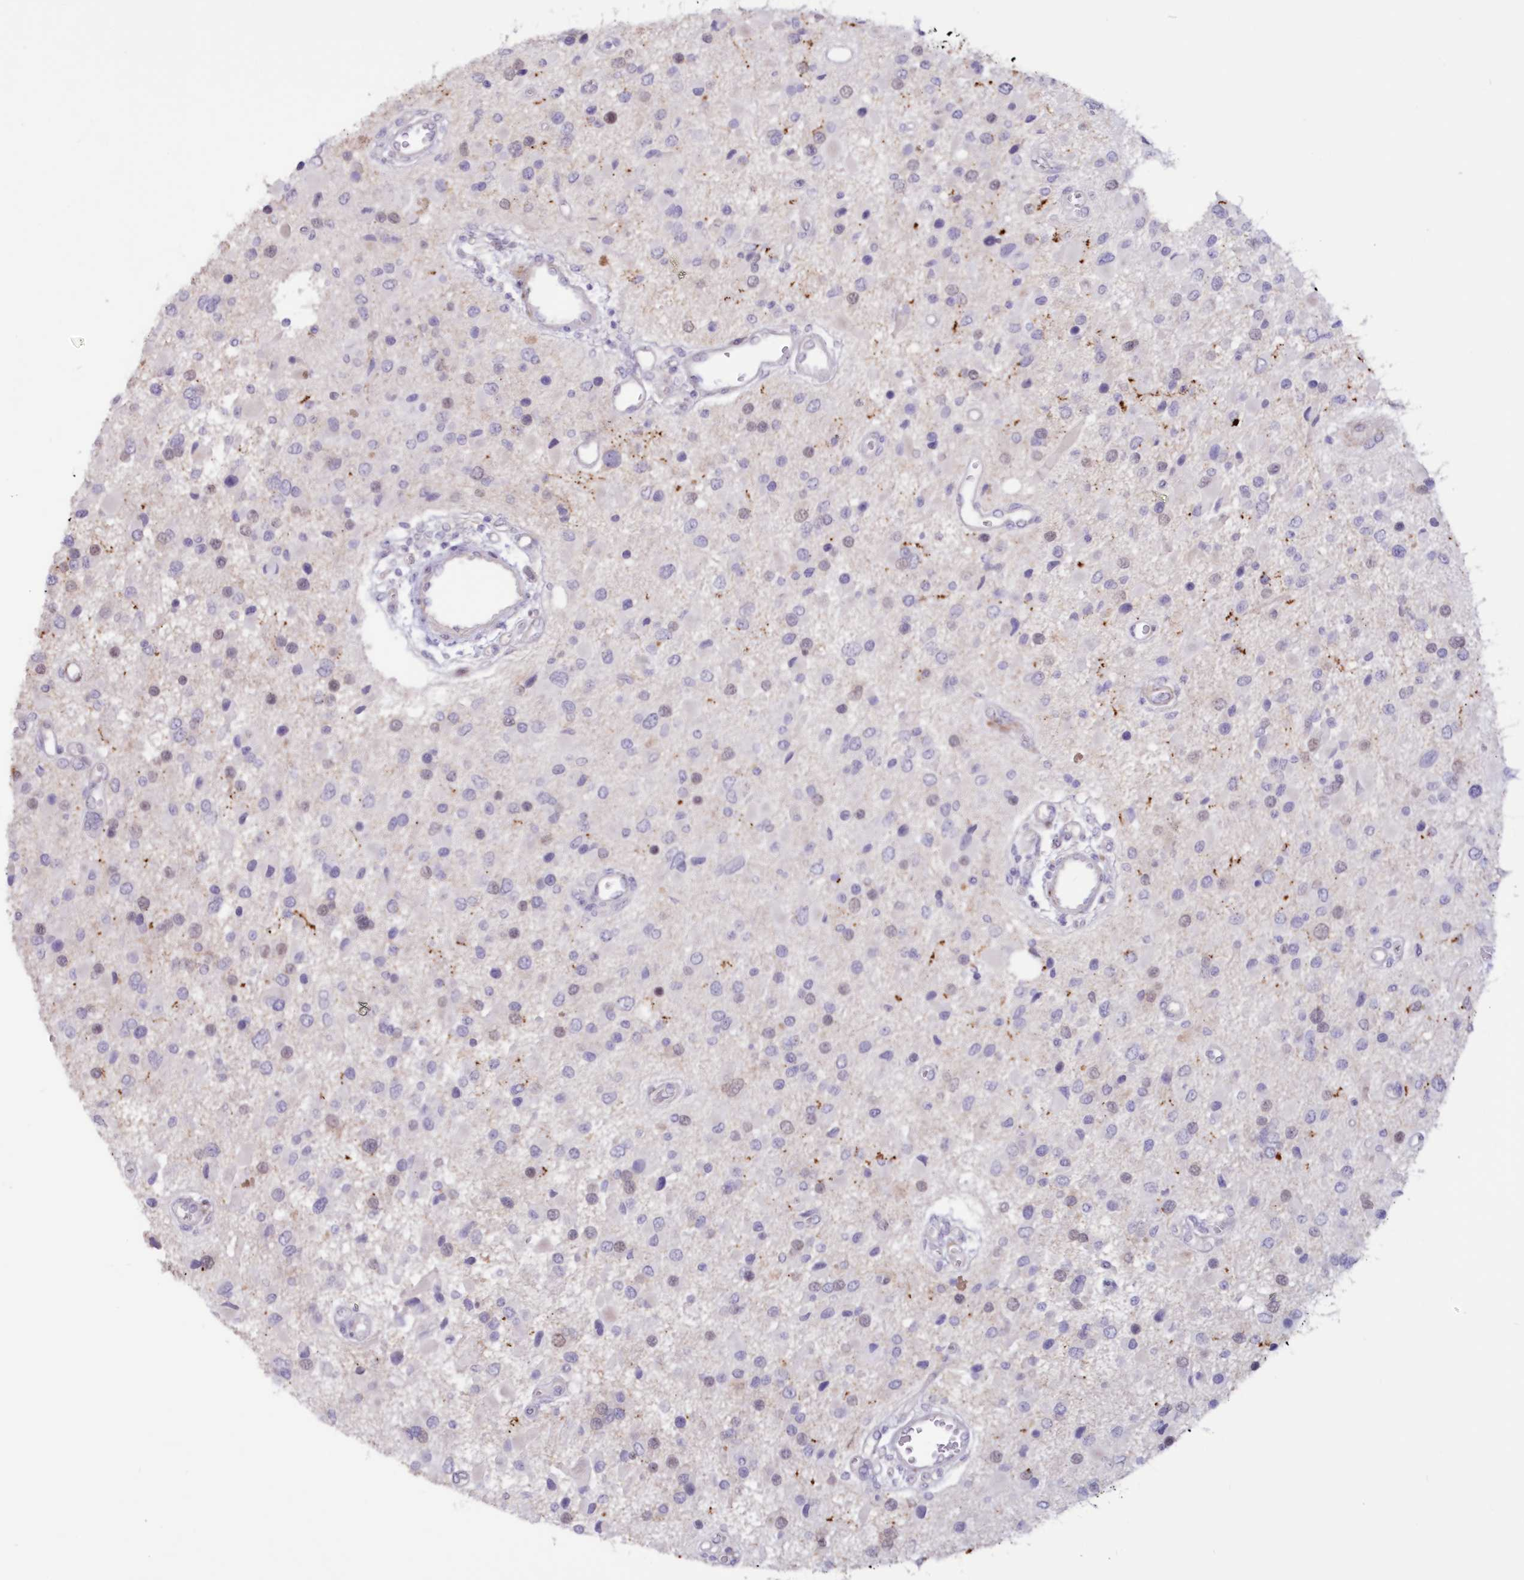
{"staining": {"intensity": "negative", "quantity": "none", "location": "none"}, "tissue": "glioma", "cell_type": "Tumor cells", "image_type": "cancer", "snomed": [{"axis": "morphology", "description": "Glioma, malignant, High grade"}, {"axis": "topography", "description": "Brain"}], "caption": "The micrograph reveals no staining of tumor cells in malignant glioma (high-grade).", "gene": "SNED1", "patient": {"sex": "male", "age": 53}}